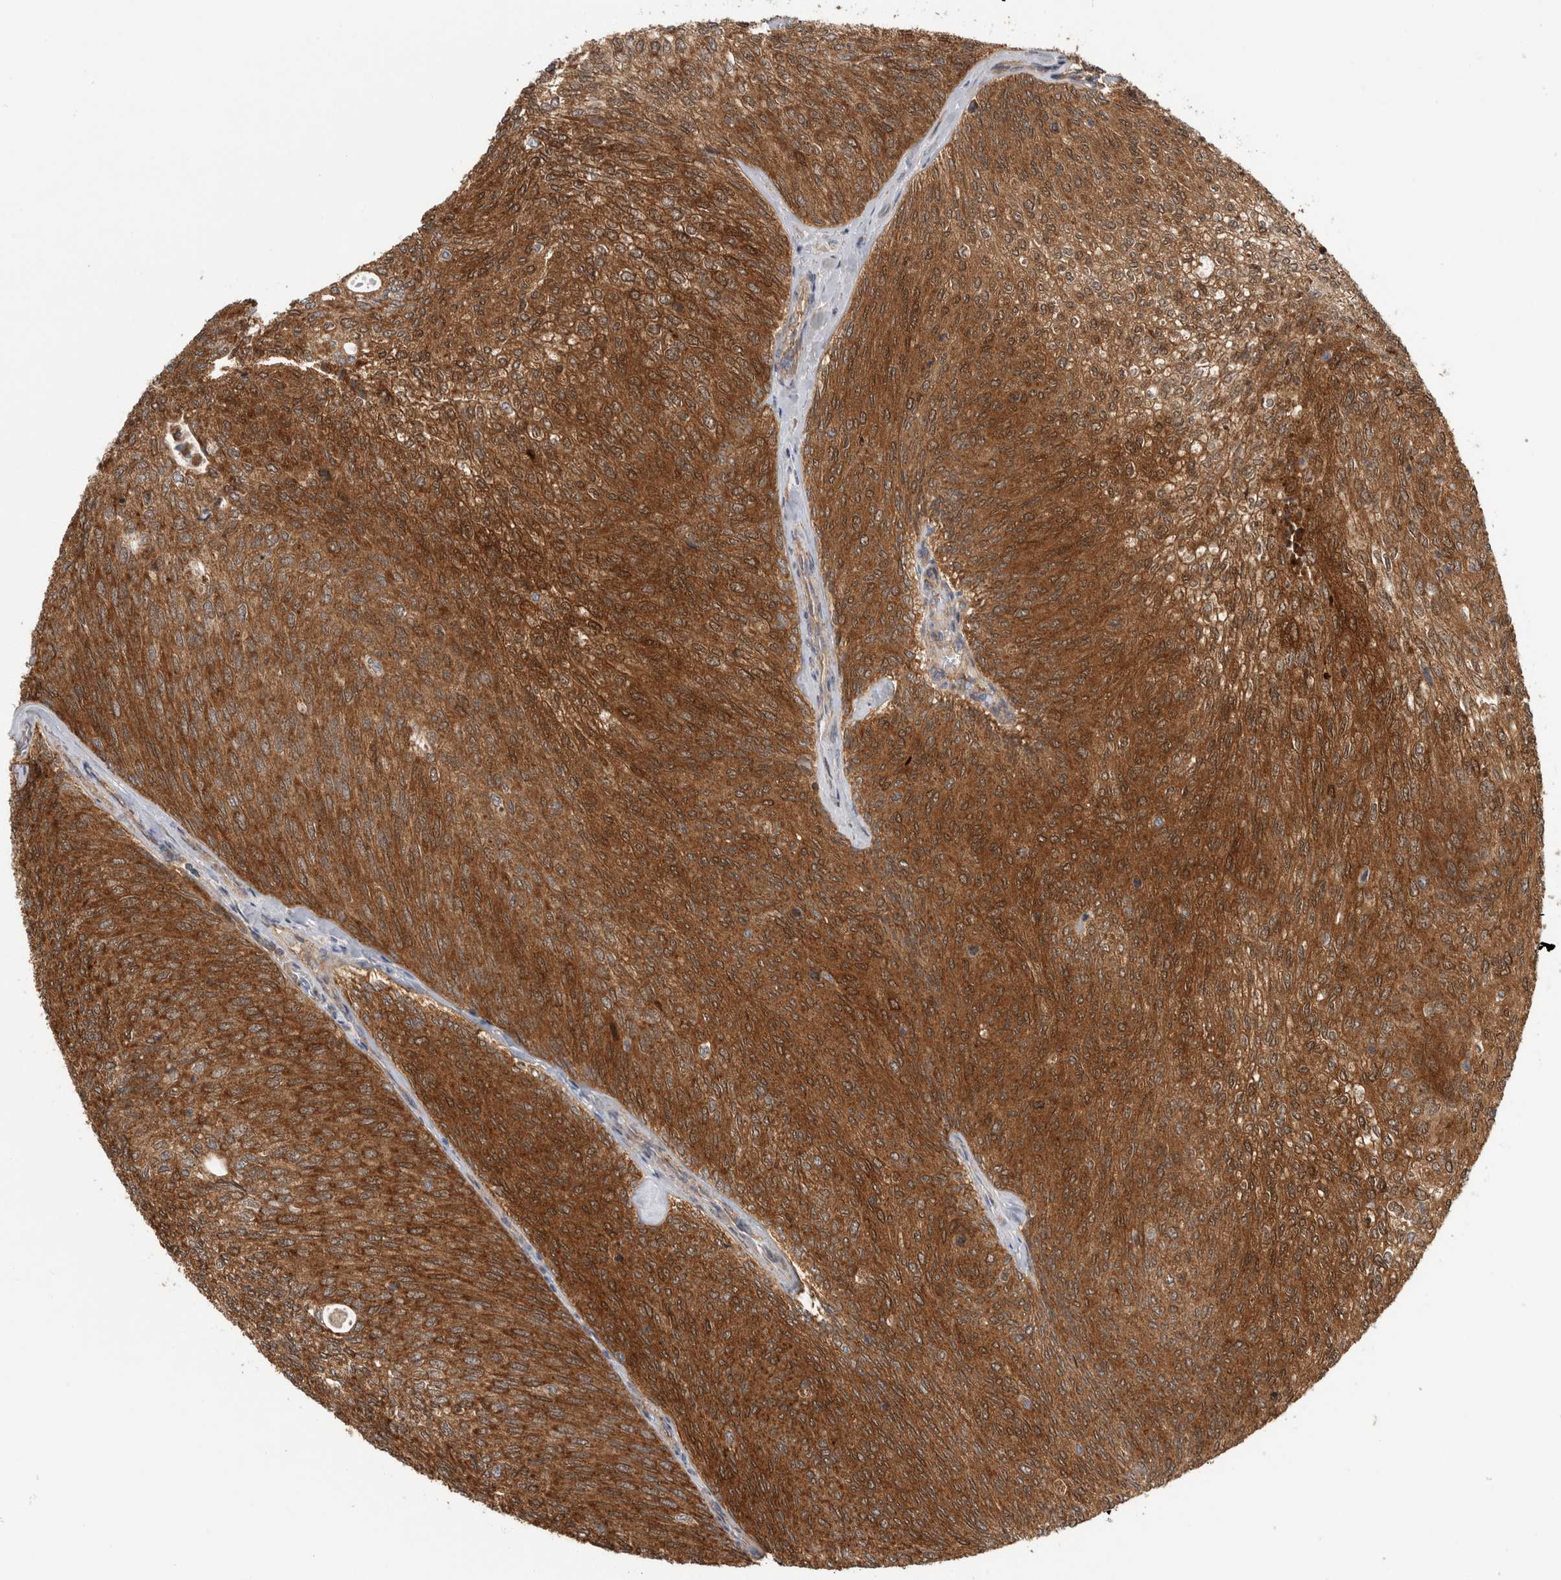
{"staining": {"intensity": "strong", "quantity": ">75%", "location": "cytoplasmic/membranous"}, "tissue": "urothelial cancer", "cell_type": "Tumor cells", "image_type": "cancer", "snomed": [{"axis": "morphology", "description": "Urothelial carcinoma, Low grade"}, {"axis": "topography", "description": "Urinary bladder"}], "caption": "Immunohistochemistry (IHC) of human urothelial carcinoma (low-grade) demonstrates high levels of strong cytoplasmic/membranous staining in about >75% of tumor cells.", "gene": "SFXN2", "patient": {"sex": "female", "age": 79}}